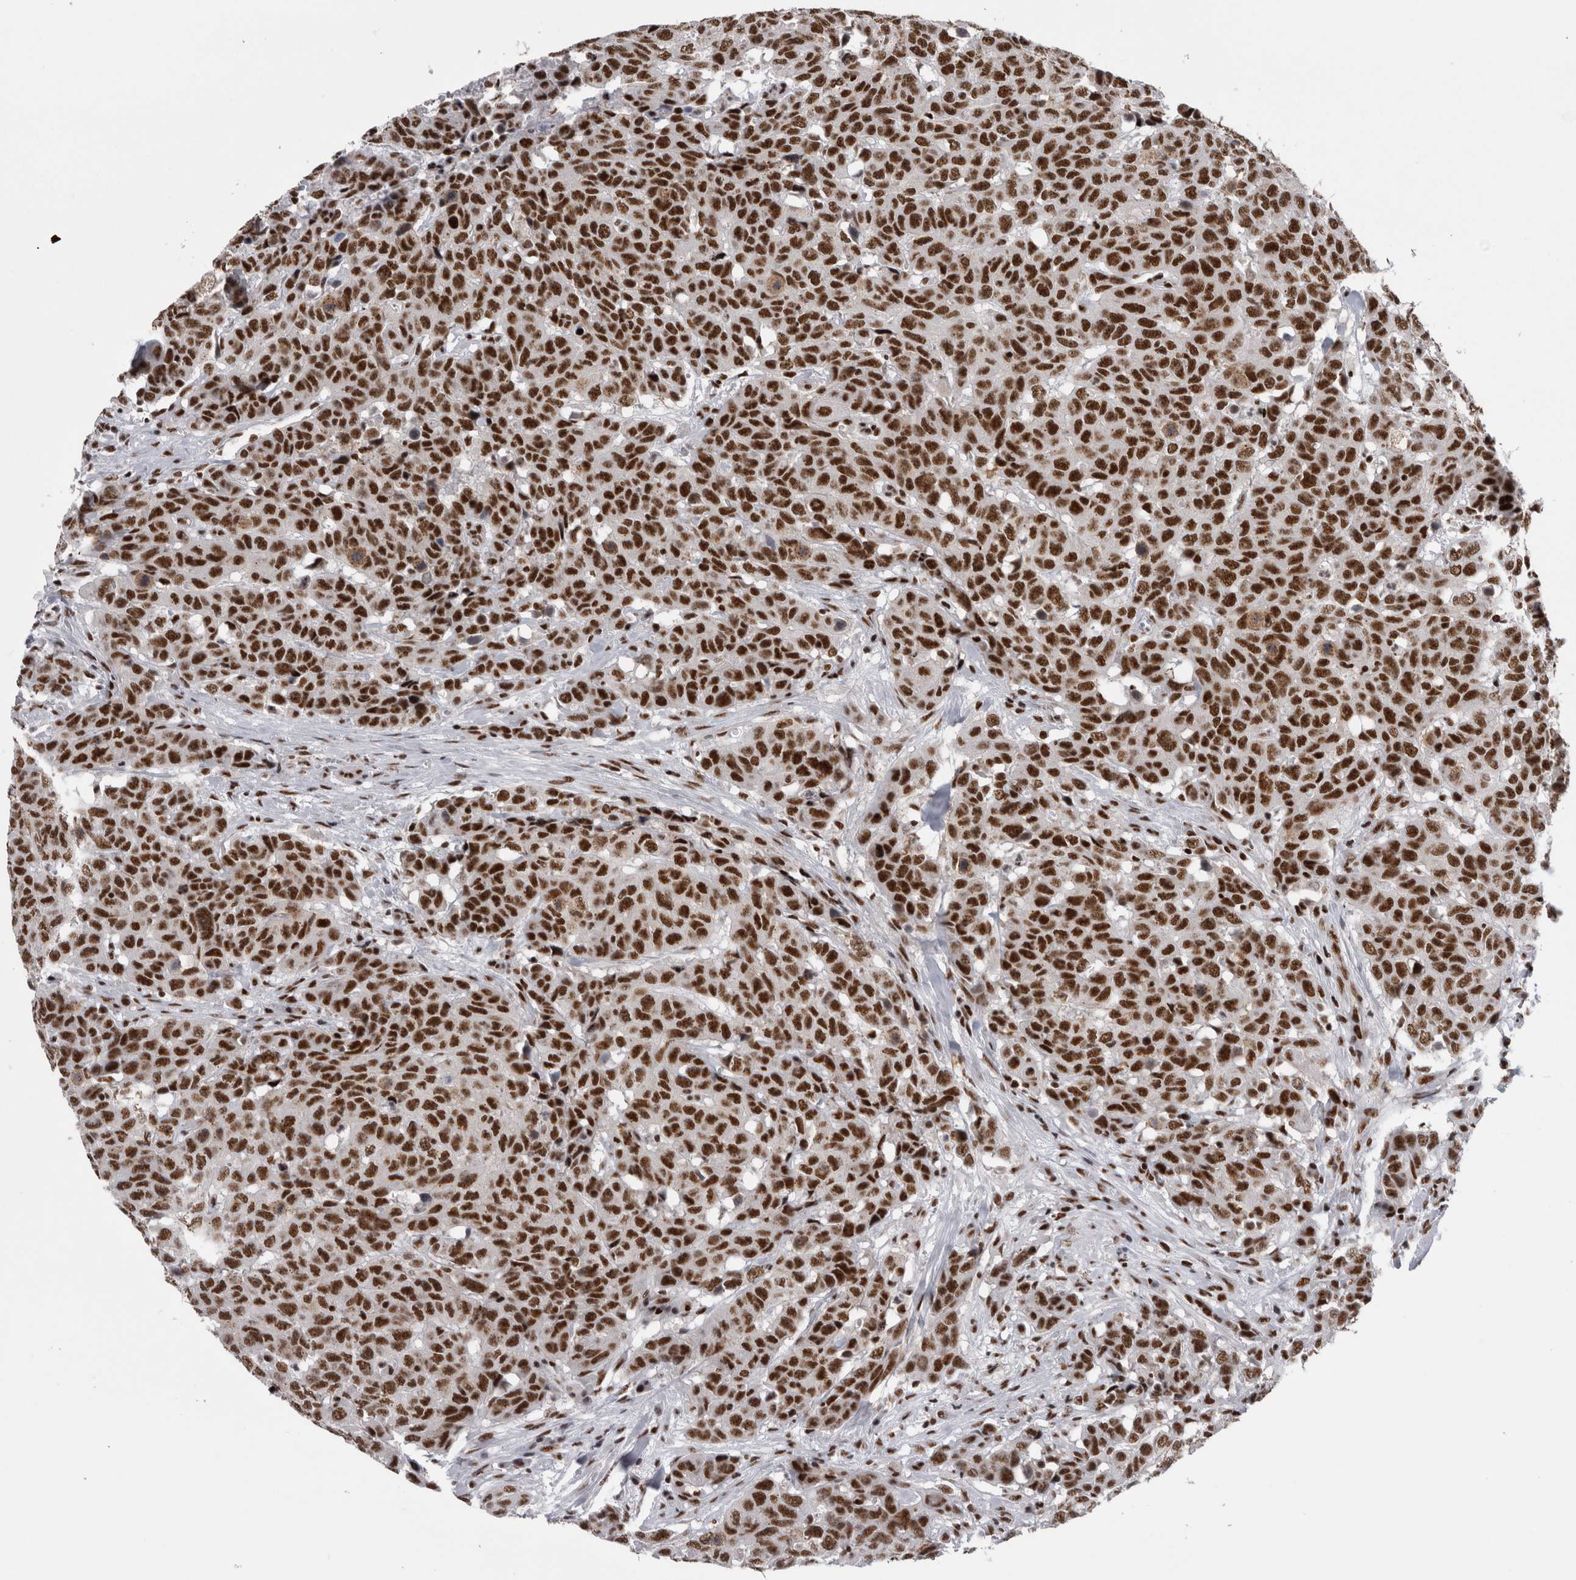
{"staining": {"intensity": "strong", "quantity": ">75%", "location": "nuclear"}, "tissue": "head and neck cancer", "cell_type": "Tumor cells", "image_type": "cancer", "snomed": [{"axis": "morphology", "description": "Squamous cell carcinoma, NOS"}, {"axis": "topography", "description": "Head-Neck"}], "caption": "Brown immunohistochemical staining in head and neck cancer (squamous cell carcinoma) reveals strong nuclear positivity in about >75% of tumor cells.", "gene": "CDK11A", "patient": {"sex": "male", "age": 66}}